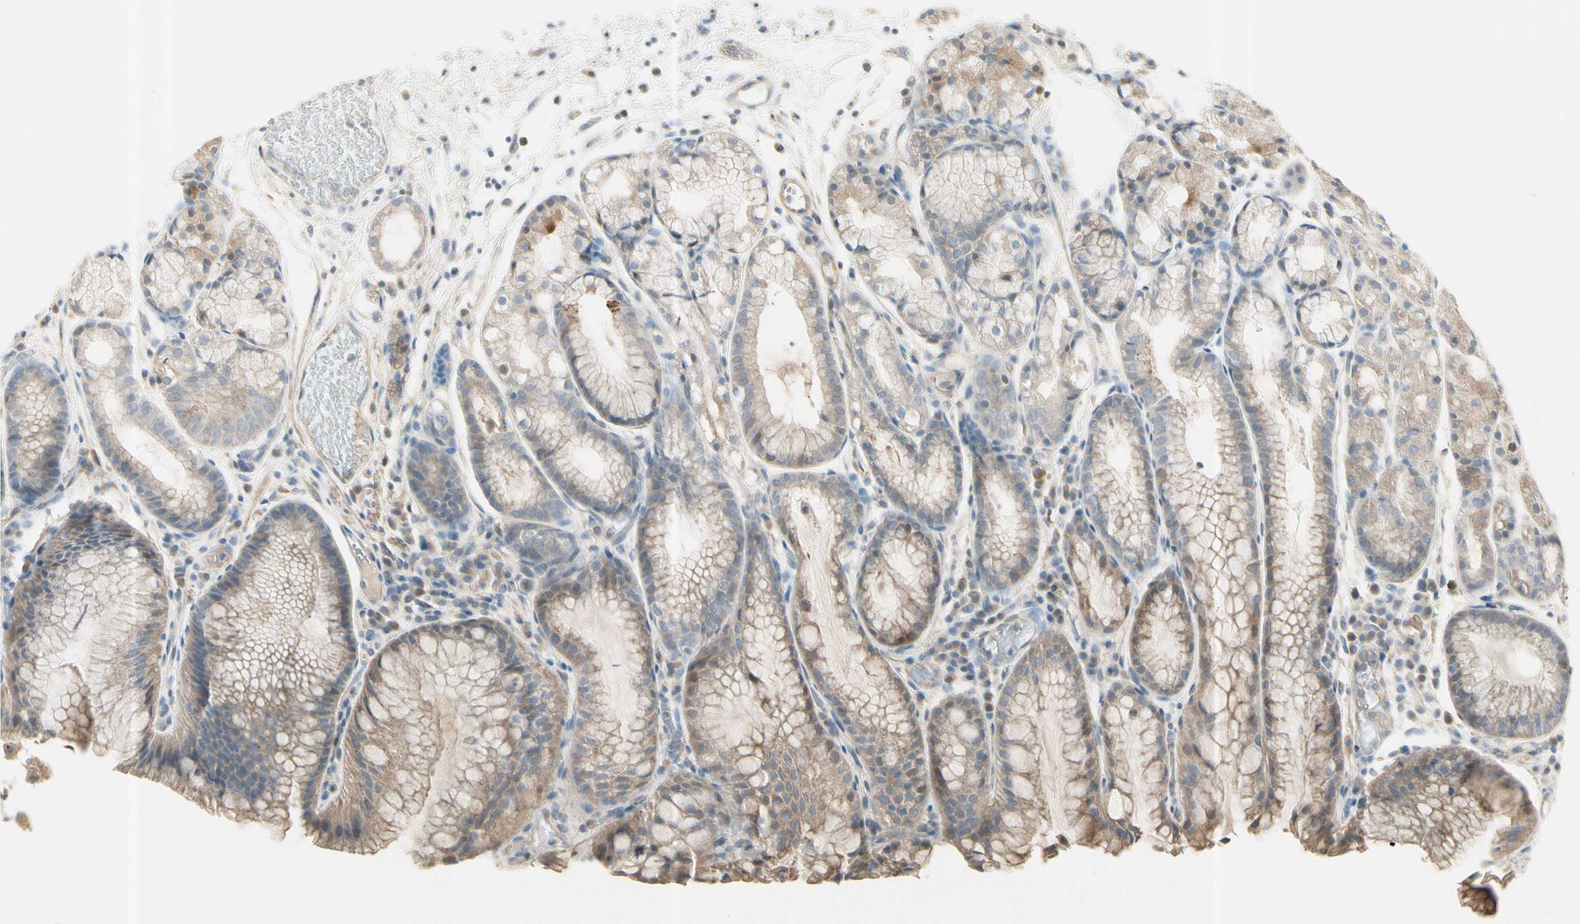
{"staining": {"intensity": "moderate", "quantity": "25%-75%", "location": "cytoplasmic/membranous"}, "tissue": "stomach", "cell_type": "Glandular cells", "image_type": "normal", "snomed": [{"axis": "morphology", "description": "Normal tissue, NOS"}, {"axis": "topography", "description": "Stomach, upper"}], "caption": "Immunohistochemistry (IHC) micrograph of normal stomach: human stomach stained using immunohistochemistry reveals medium levels of moderate protein expression localized specifically in the cytoplasmic/membranous of glandular cells, appearing as a cytoplasmic/membranous brown color.", "gene": "CYP2E1", "patient": {"sex": "male", "age": 72}}